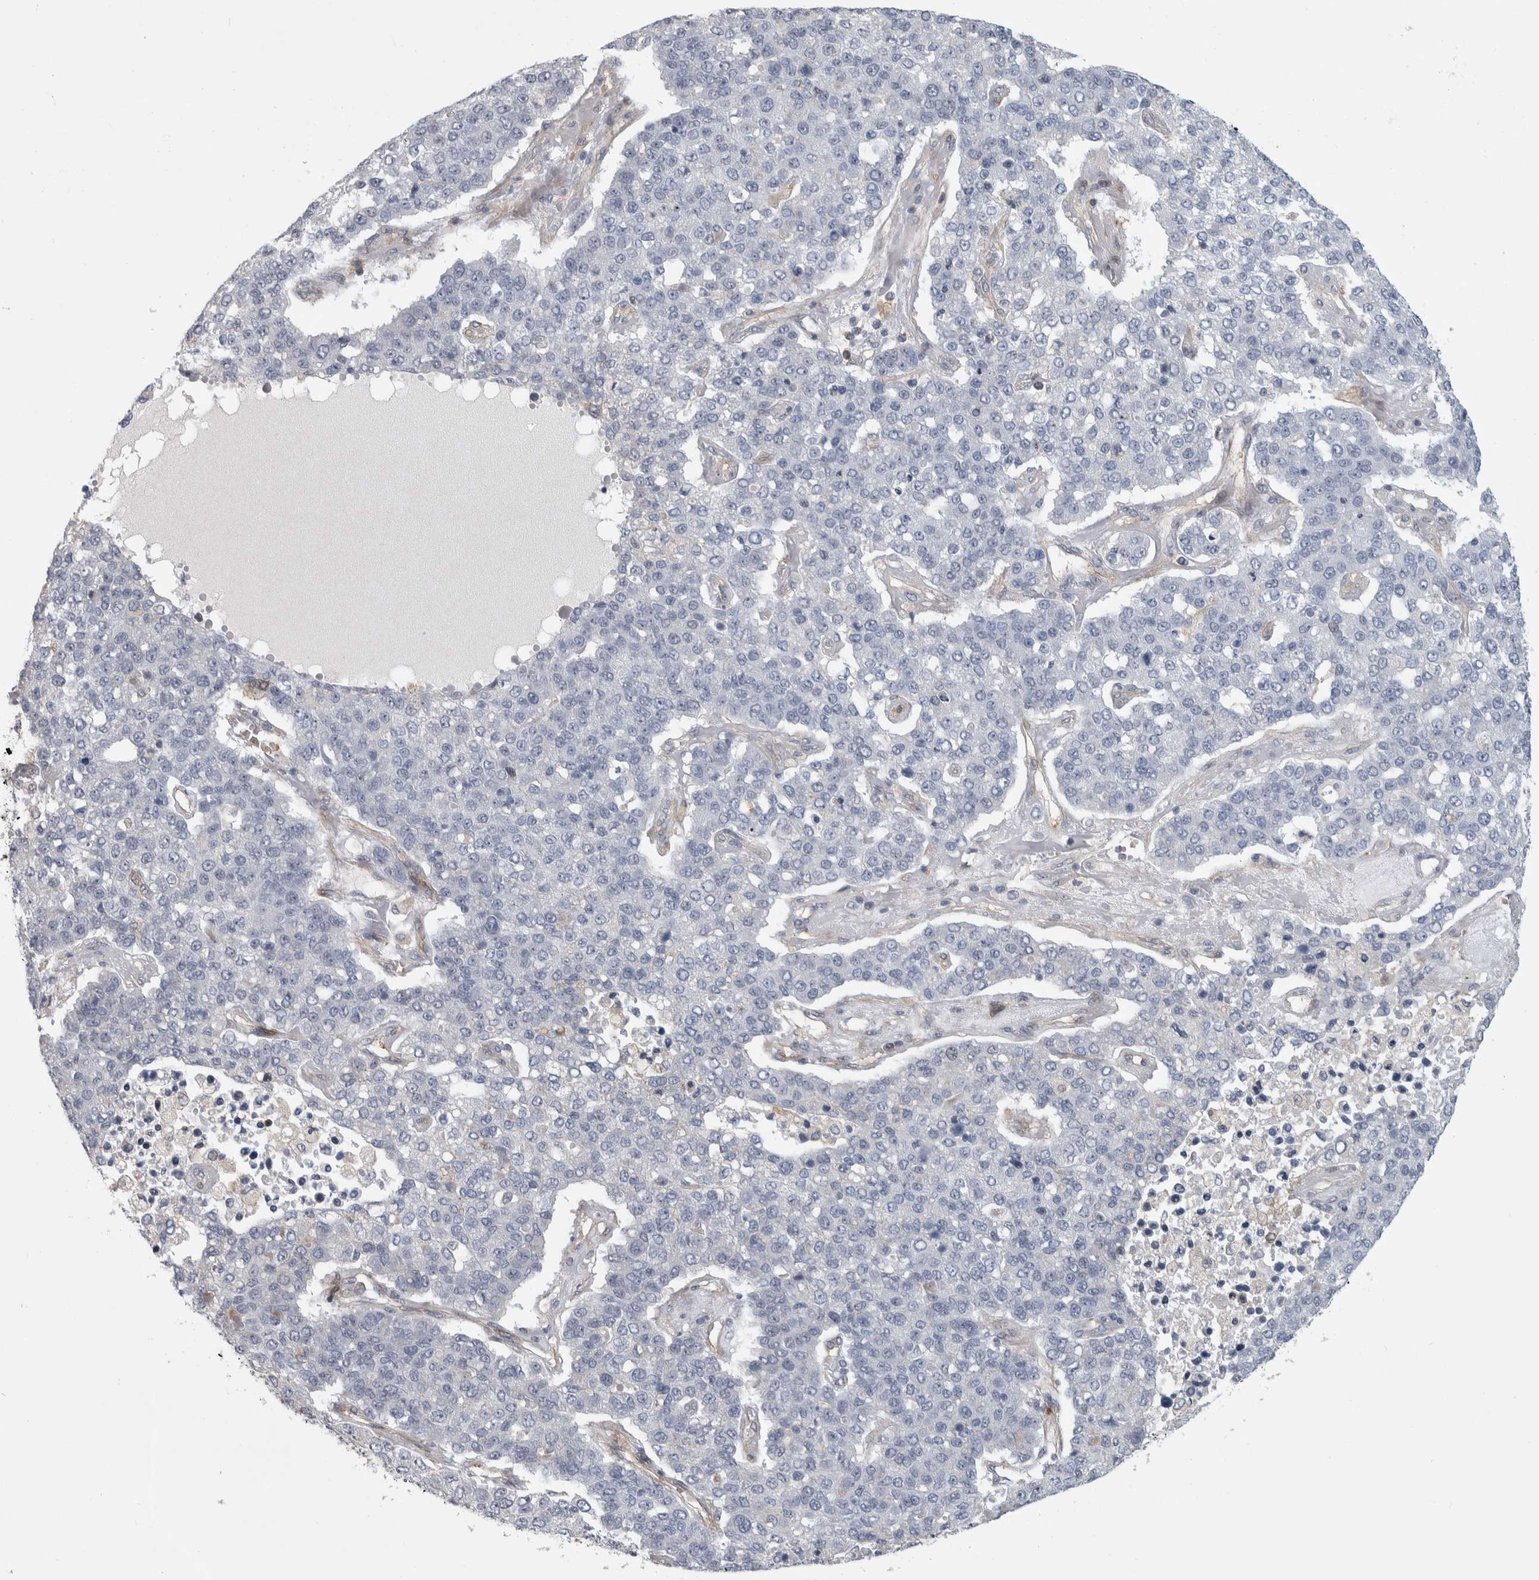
{"staining": {"intensity": "negative", "quantity": "none", "location": "none"}, "tissue": "pancreatic cancer", "cell_type": "Tumor cells", "image_type": "cancer", "snomed": [{"axis": "morphology", "description": "Adenocarcinoma, NOS"}, {"axis": "topography", "description": "Pancreas"}], "caption": "A high-resolution image shows IHC staining of pancreatic cancer (adenocarcinoma), which exhibits no significant staining in tumor cells. (DAB IHC, high magnification).", "gene": "MSL1", "patient": {"sex": "female", "age": 61}}